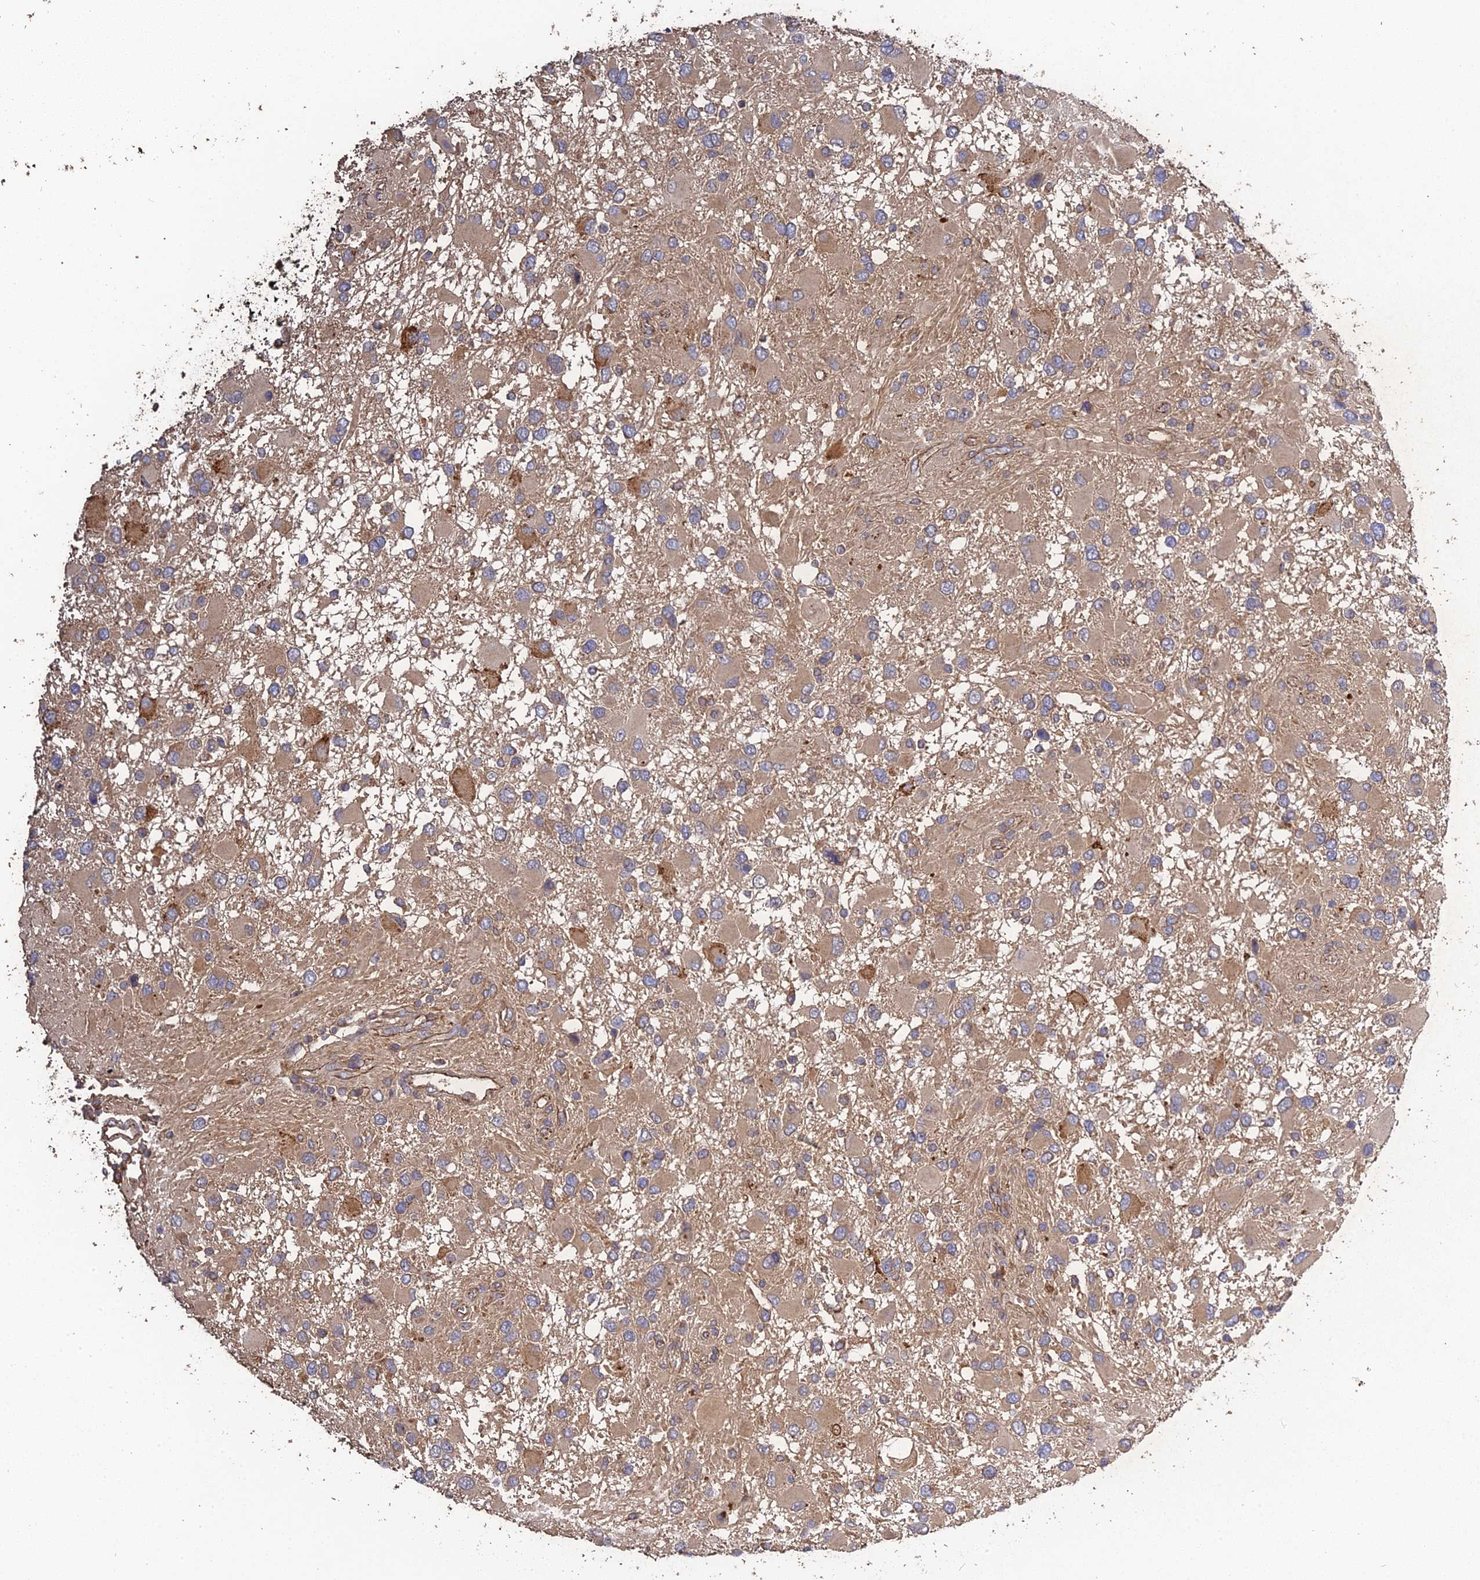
{"staining": {"intensity": "moderate", "quantity": "<25%", "location": "cytoplasmic/membranous"}, "tissue": "glioma", "cell_type": "Tumor cells", "image_type": "cancer", "snomed": [{"axis": "morphology", "description": "Glioma, malignant, High grade"}, {"axis": "topography", "description": "Brain"}], "caption": "Protein staining of glioma tissue displays moderate cytoplasmic/membranous staining in about <25% of tumor cells.", "gene": "ARHGAP40", "patient": {"sex": "male", "age": 53}}